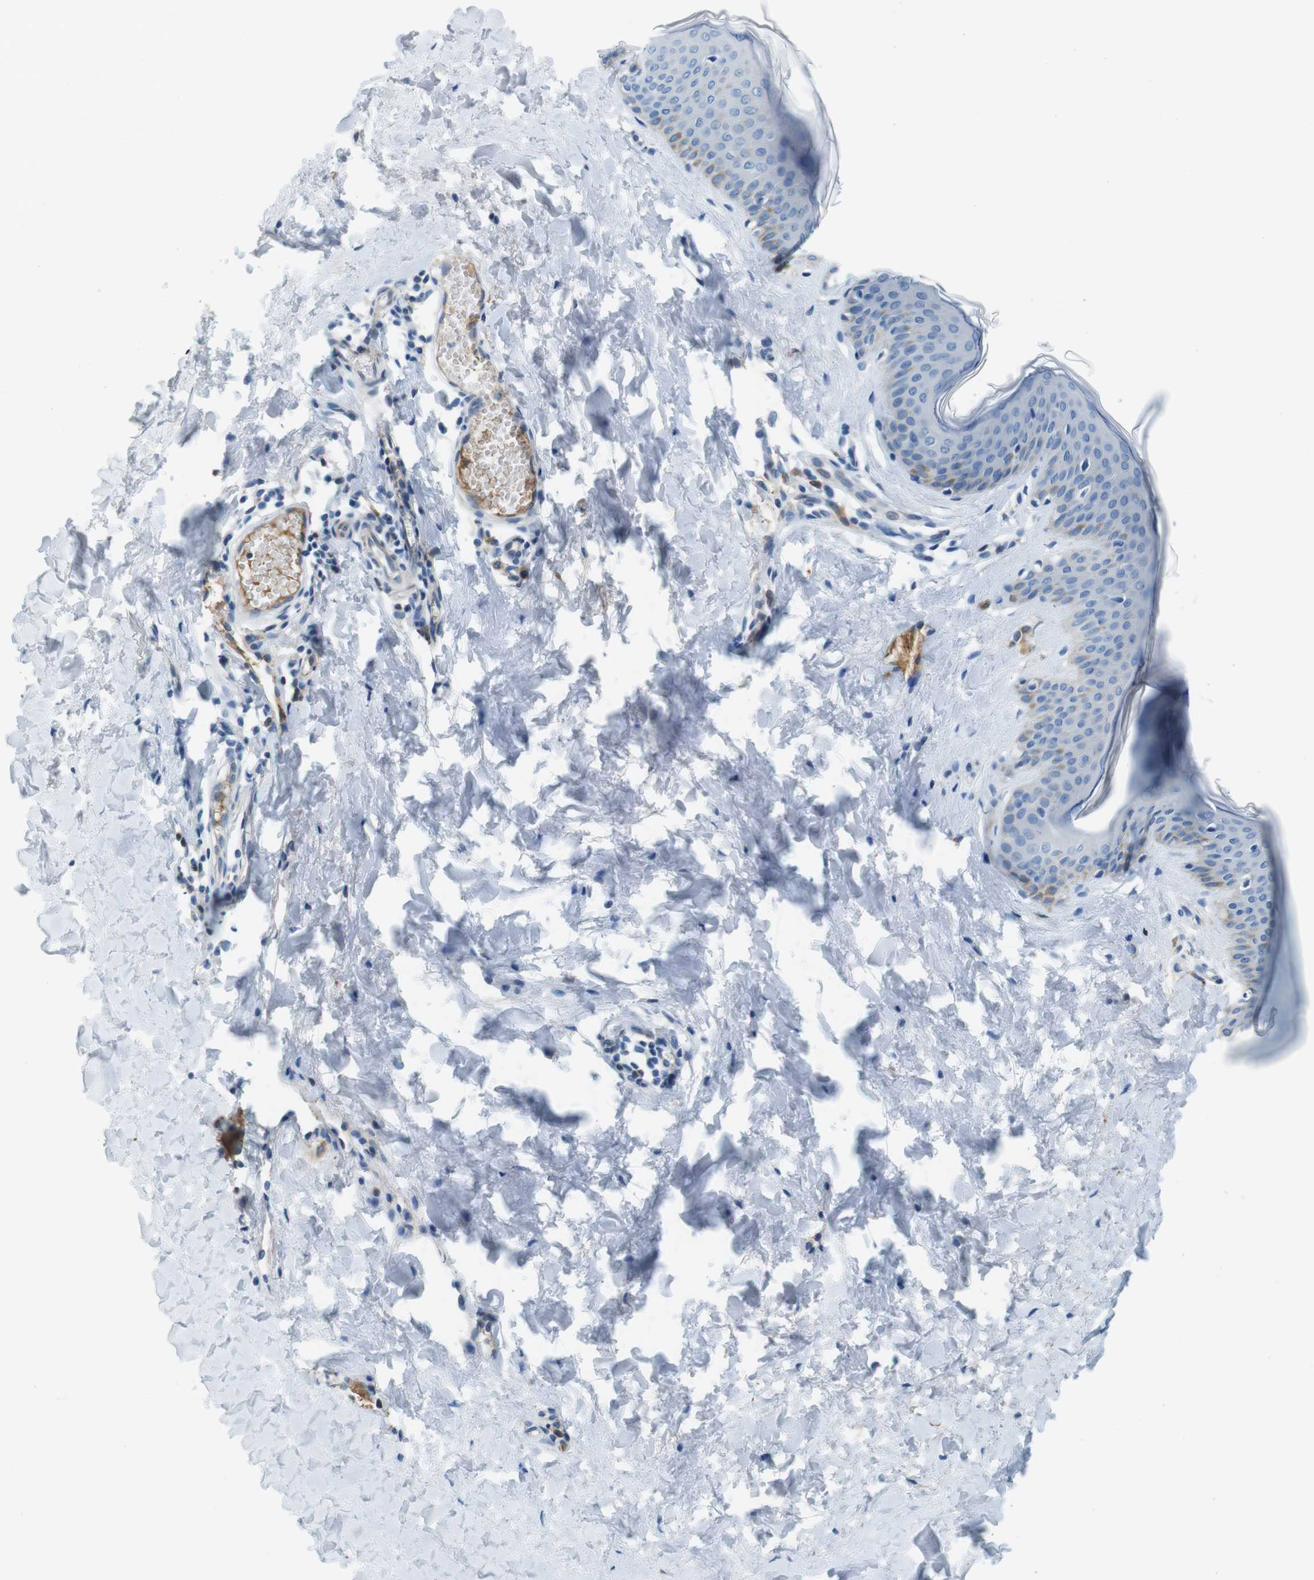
{"staining": {"intensity": "negative", "quantity": "none", "location": "none"}, "tissue": "skin", "cell_type": "Fibroblasts", "image_type": "normal", "snomed": [{"axis": "morphology", "description": "Normal tissue, NOS"}, {"axis": "topography", "description": "Skin"}], "caption": "Photomicrograph shows no protein expression in fibroblasts of unremarkable skin.", "gene": "IGHD", "patient": {"sex": "female", "age": 17}}